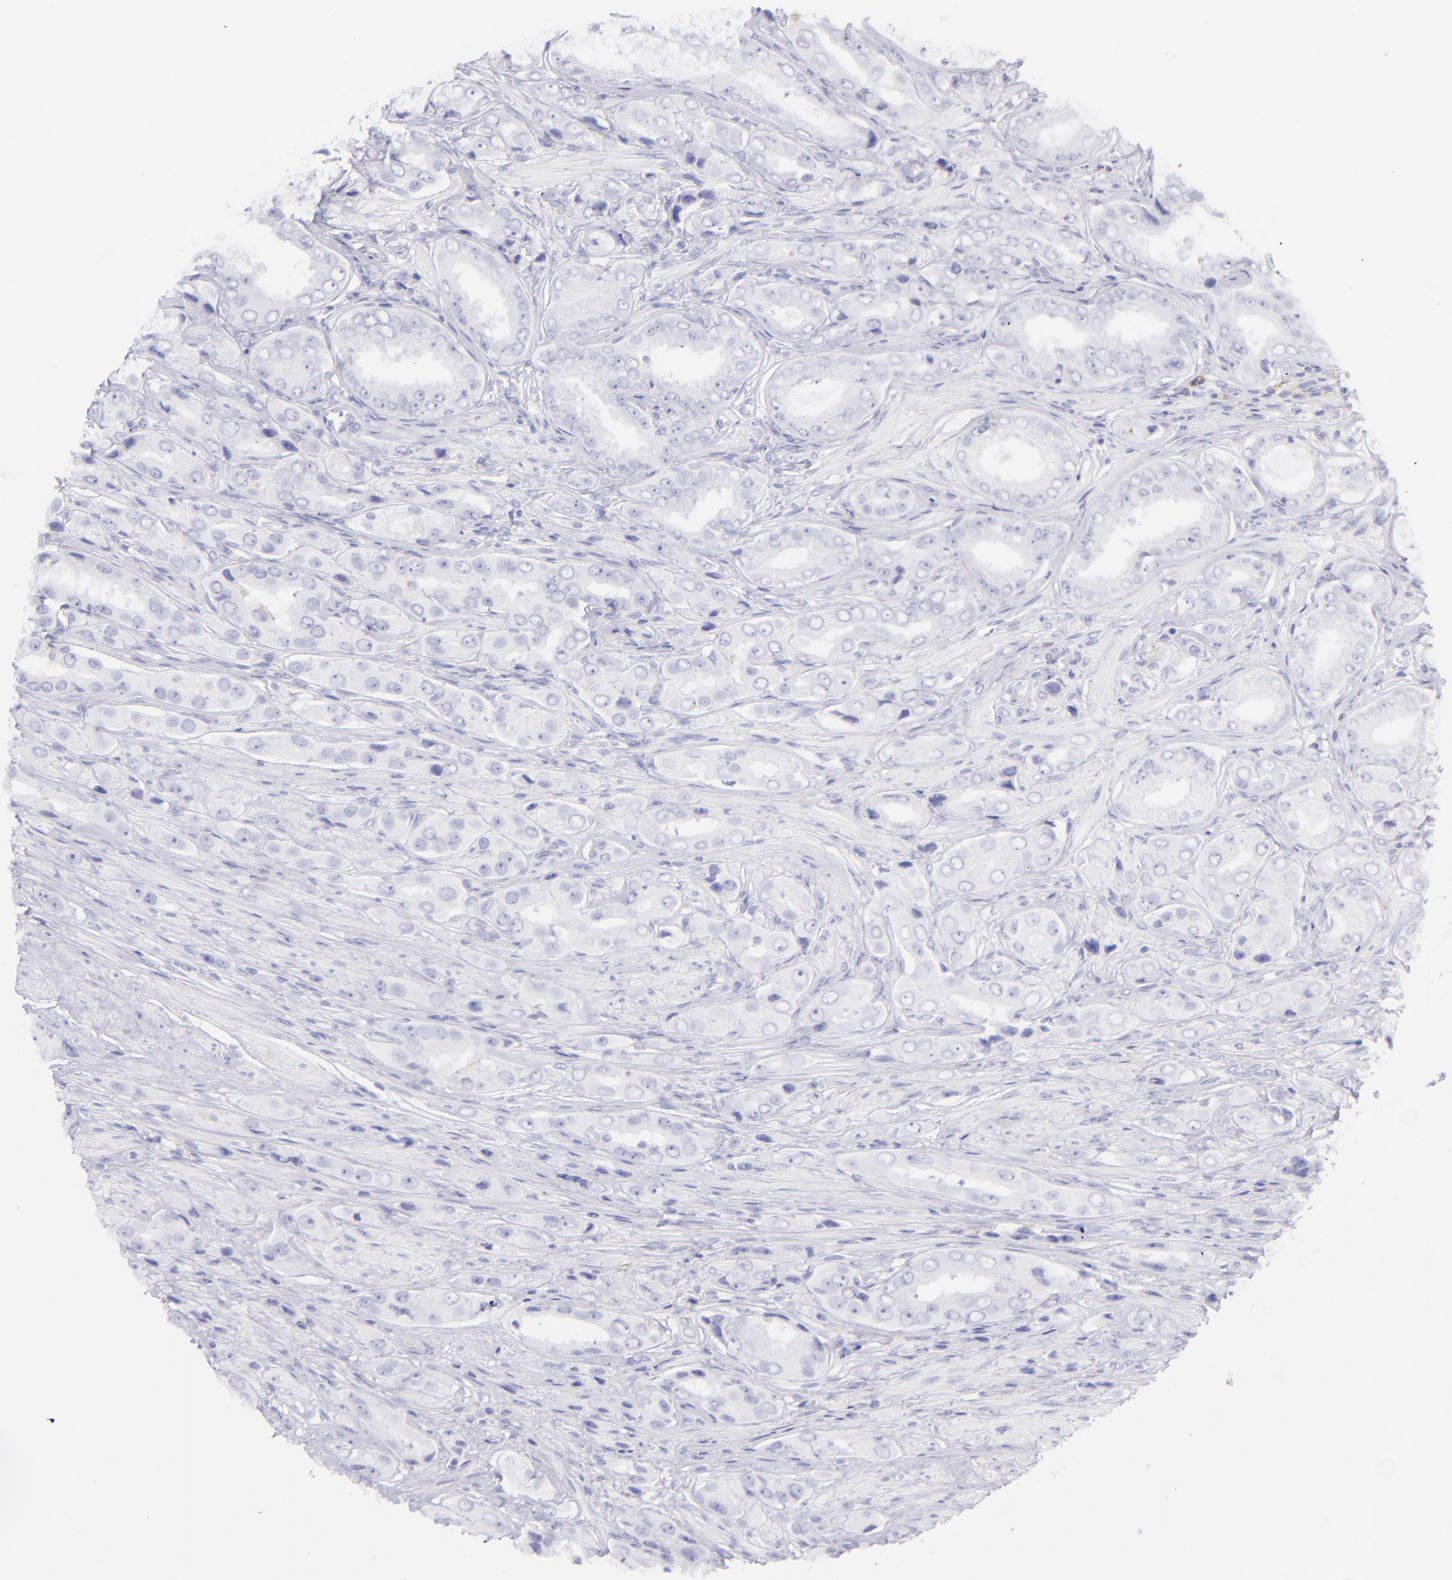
{"staining": {"intensity": "negative", "quantity": "none", "location": "none"}, "tissue": "prostate cancer", "cell_type": "Tumor cells", "image_type": "cancer", "snomed": [{"axis": "morphology", "description": "Adenocarcinoma, Medium grade"}, {"axis": "topography", "description": "Prostate"}], "caption": "Tumor cells show no significant positivity in prostate cancer (medium-grade adenocarcinoma).", "gene": "CD72", "patient": {"sex": "male", "age": 53}}